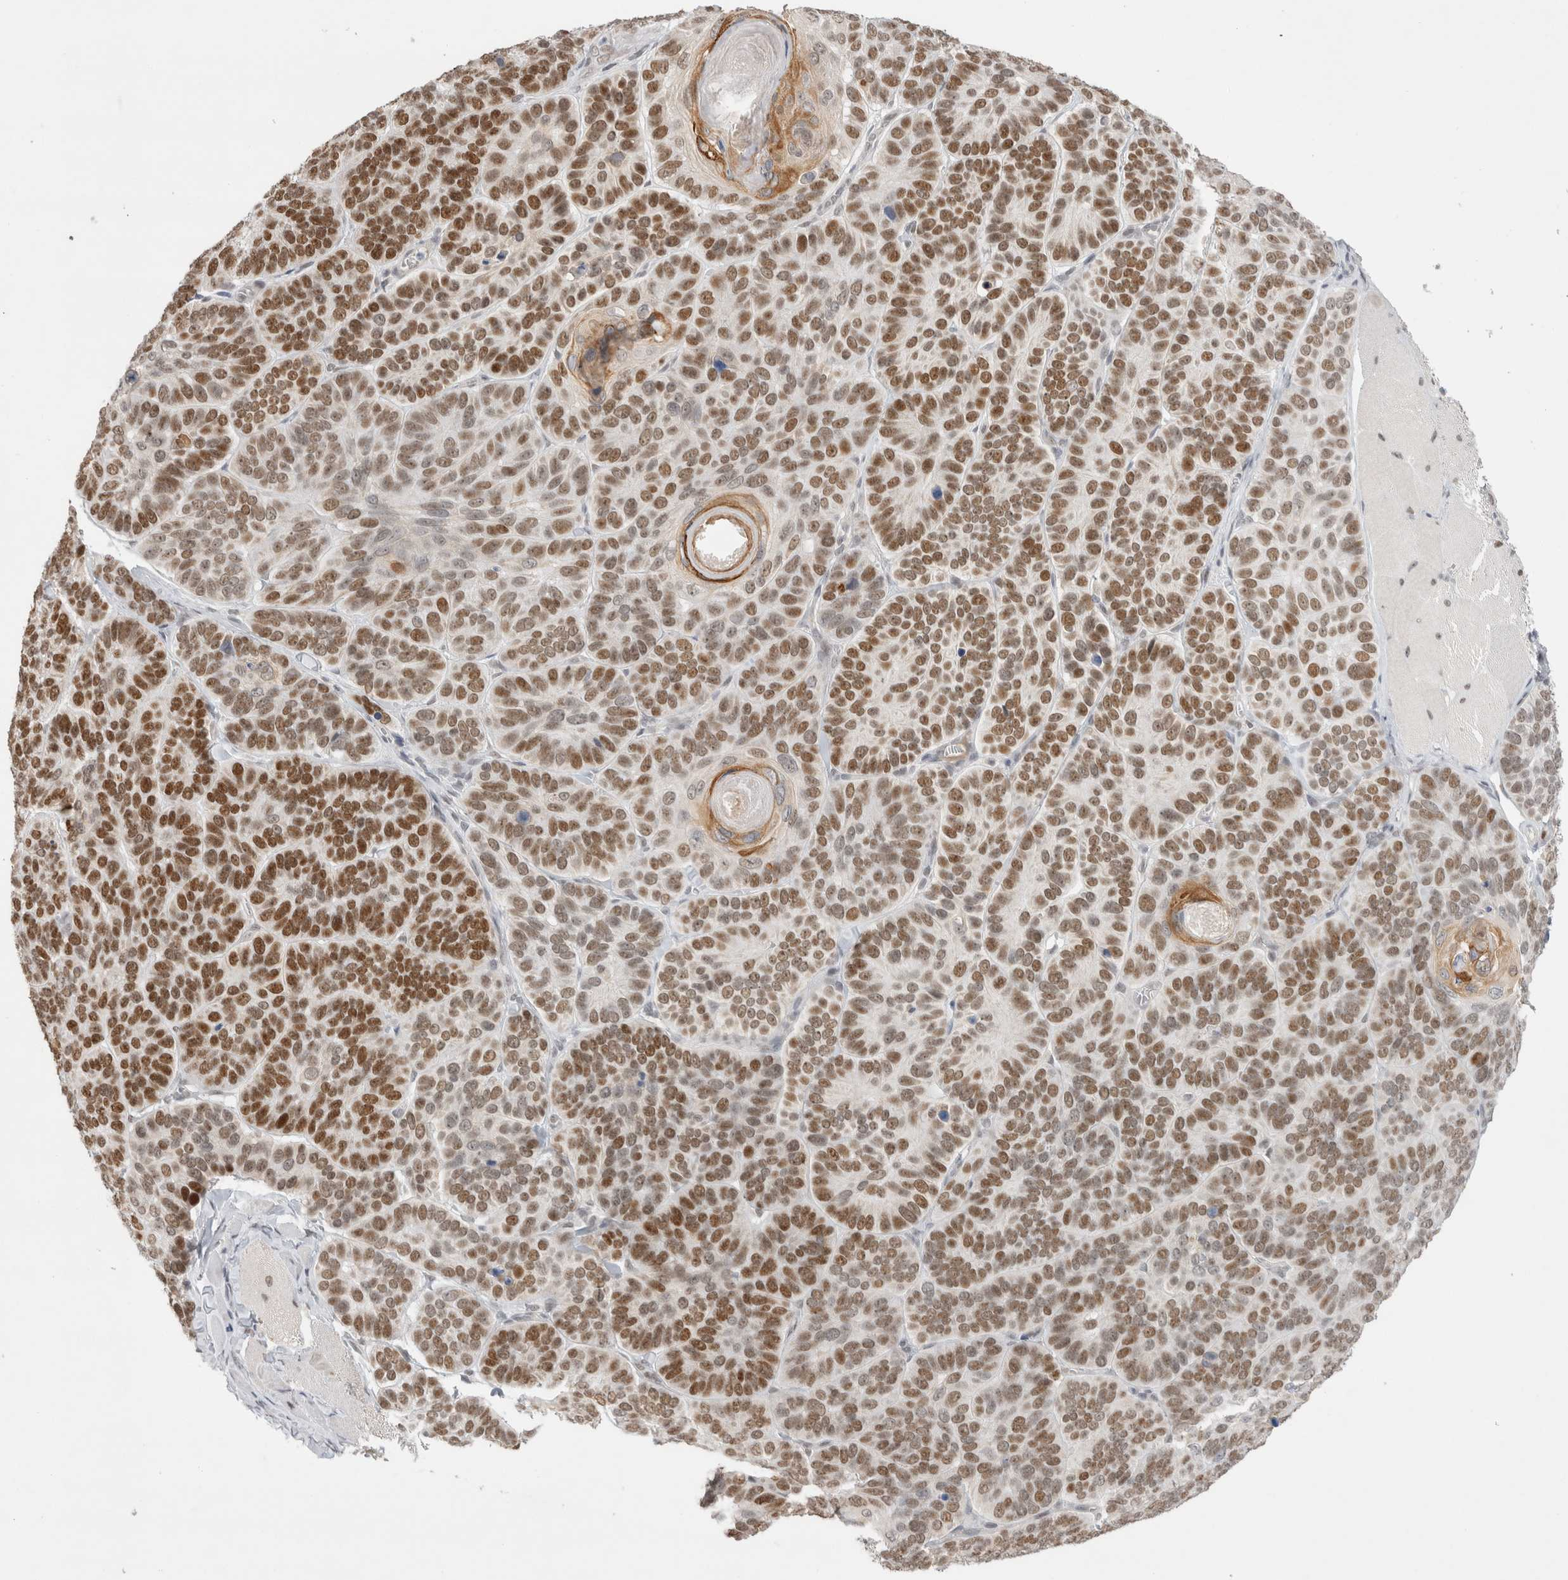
{"staining": {"intensity": "moderate", "quantity": ">75%", "location": "nuclear"}, "tissue": "skin cancer", "cell_type": "Tumor cells", "image_type": "cancer", "snomed": [{"axis": "morphology", "description": "Basal cell carcinoma"}, {"axis": "topography", "description": "Skin"}], "caption": "Protein staining reveals moderate nuclear positivity in approximately >75% of tumor cells in basal cell carcinoma (skin).", "gene": "RECQL4", "patient": {"sex": "male", "age": 62}}